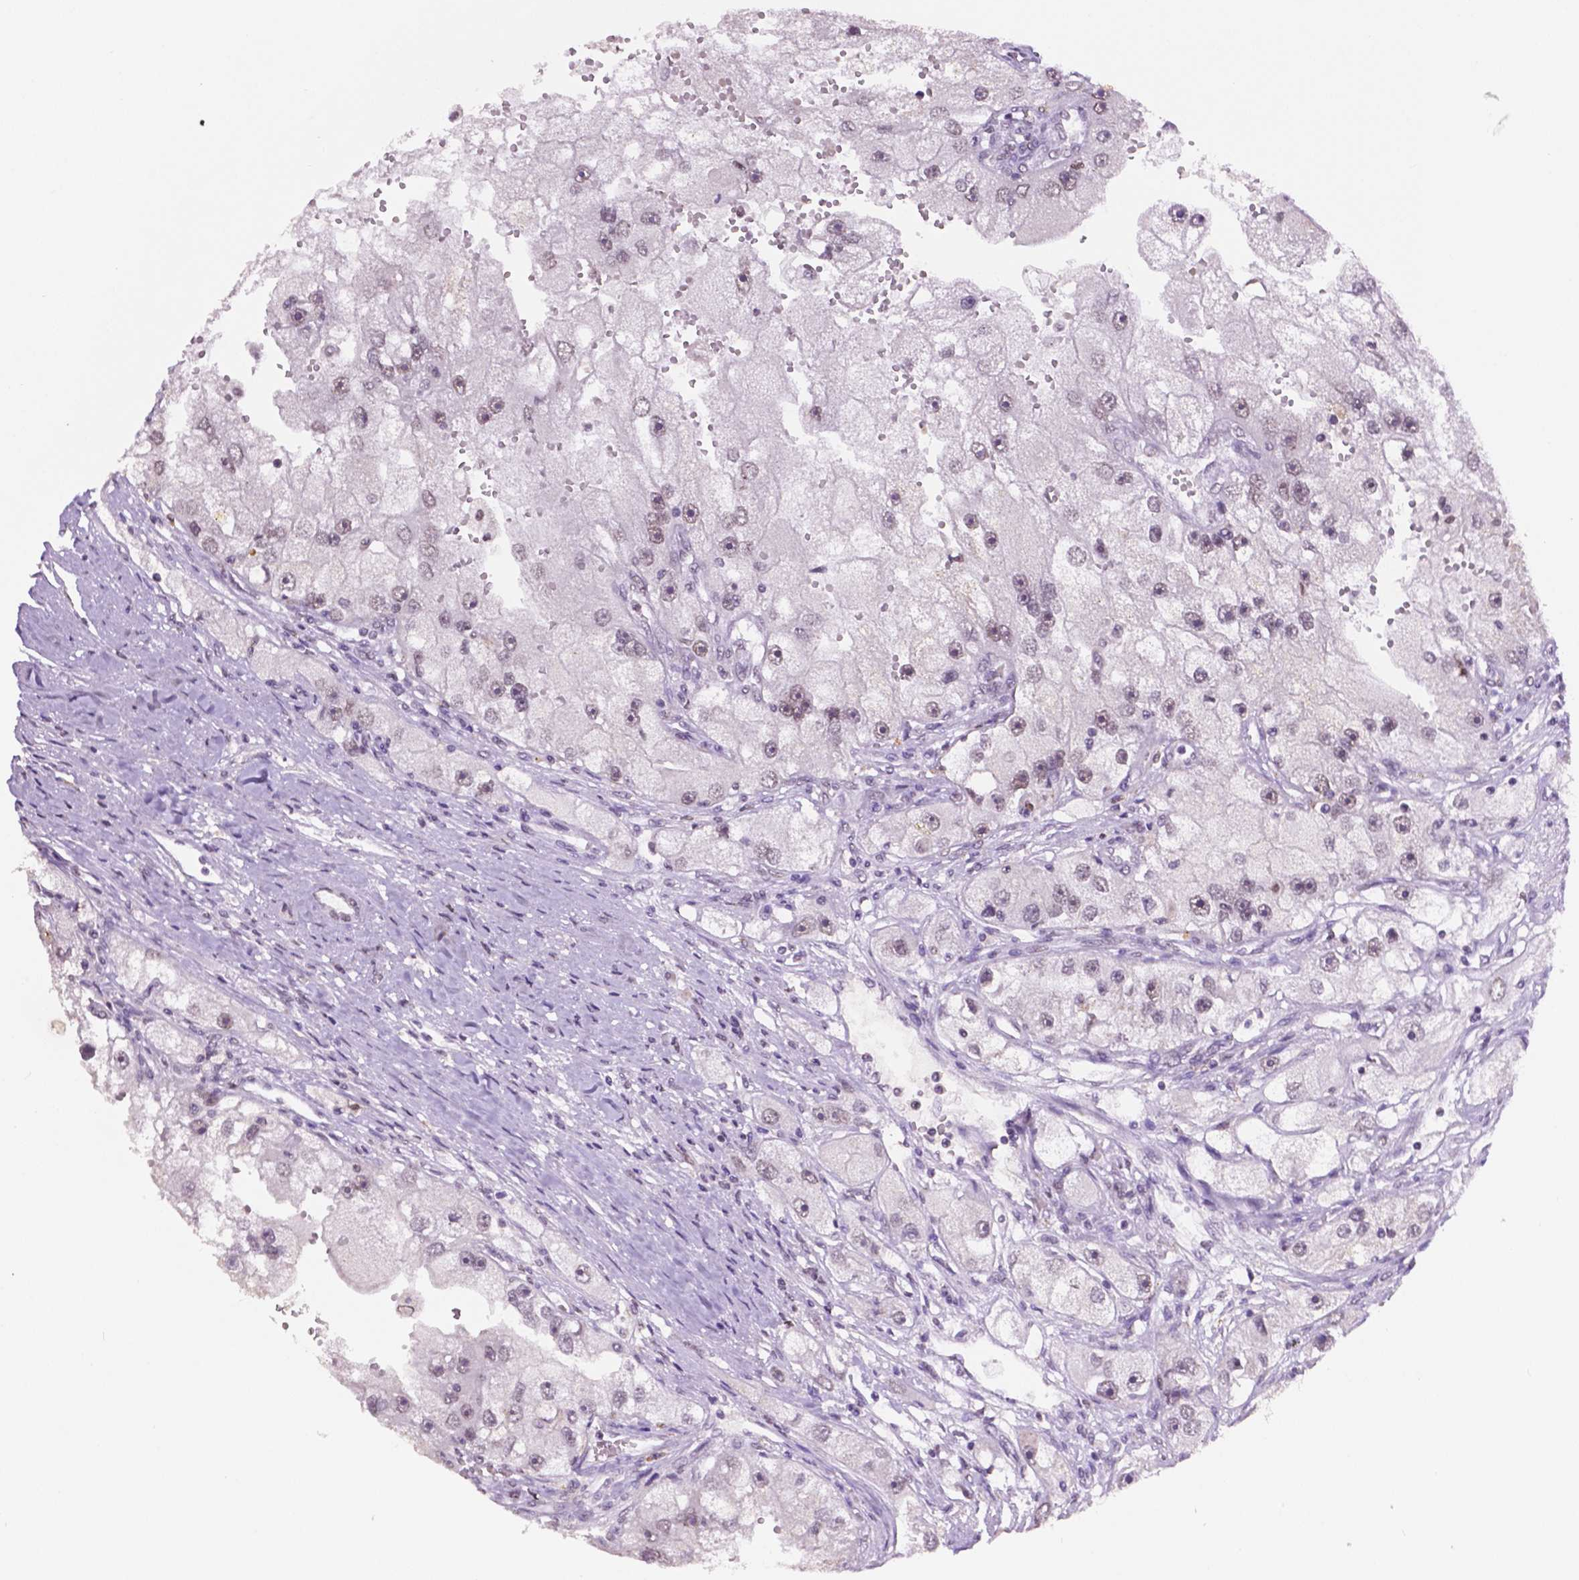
{"staining": {"intensity": "negative", "quantity": "none", "location": "none"}, "tissue": "renal cancer", "cell_type": "Tumor cells", "image_type": "cancer", "snomed": [{"axis": "morphology", "description": "Adenocarcinoma, NOS"}, {"axis": "topography", "description": "Kidney"}], "caption": "Immunohistochemistry (IHC) histopathology image of renal cancer (adenocarcinoma) stained for a protein (brown), which displays no expression in tumor cells.", "gene": "PTPN6", "patient": {"sex": "male", "age": 63}}